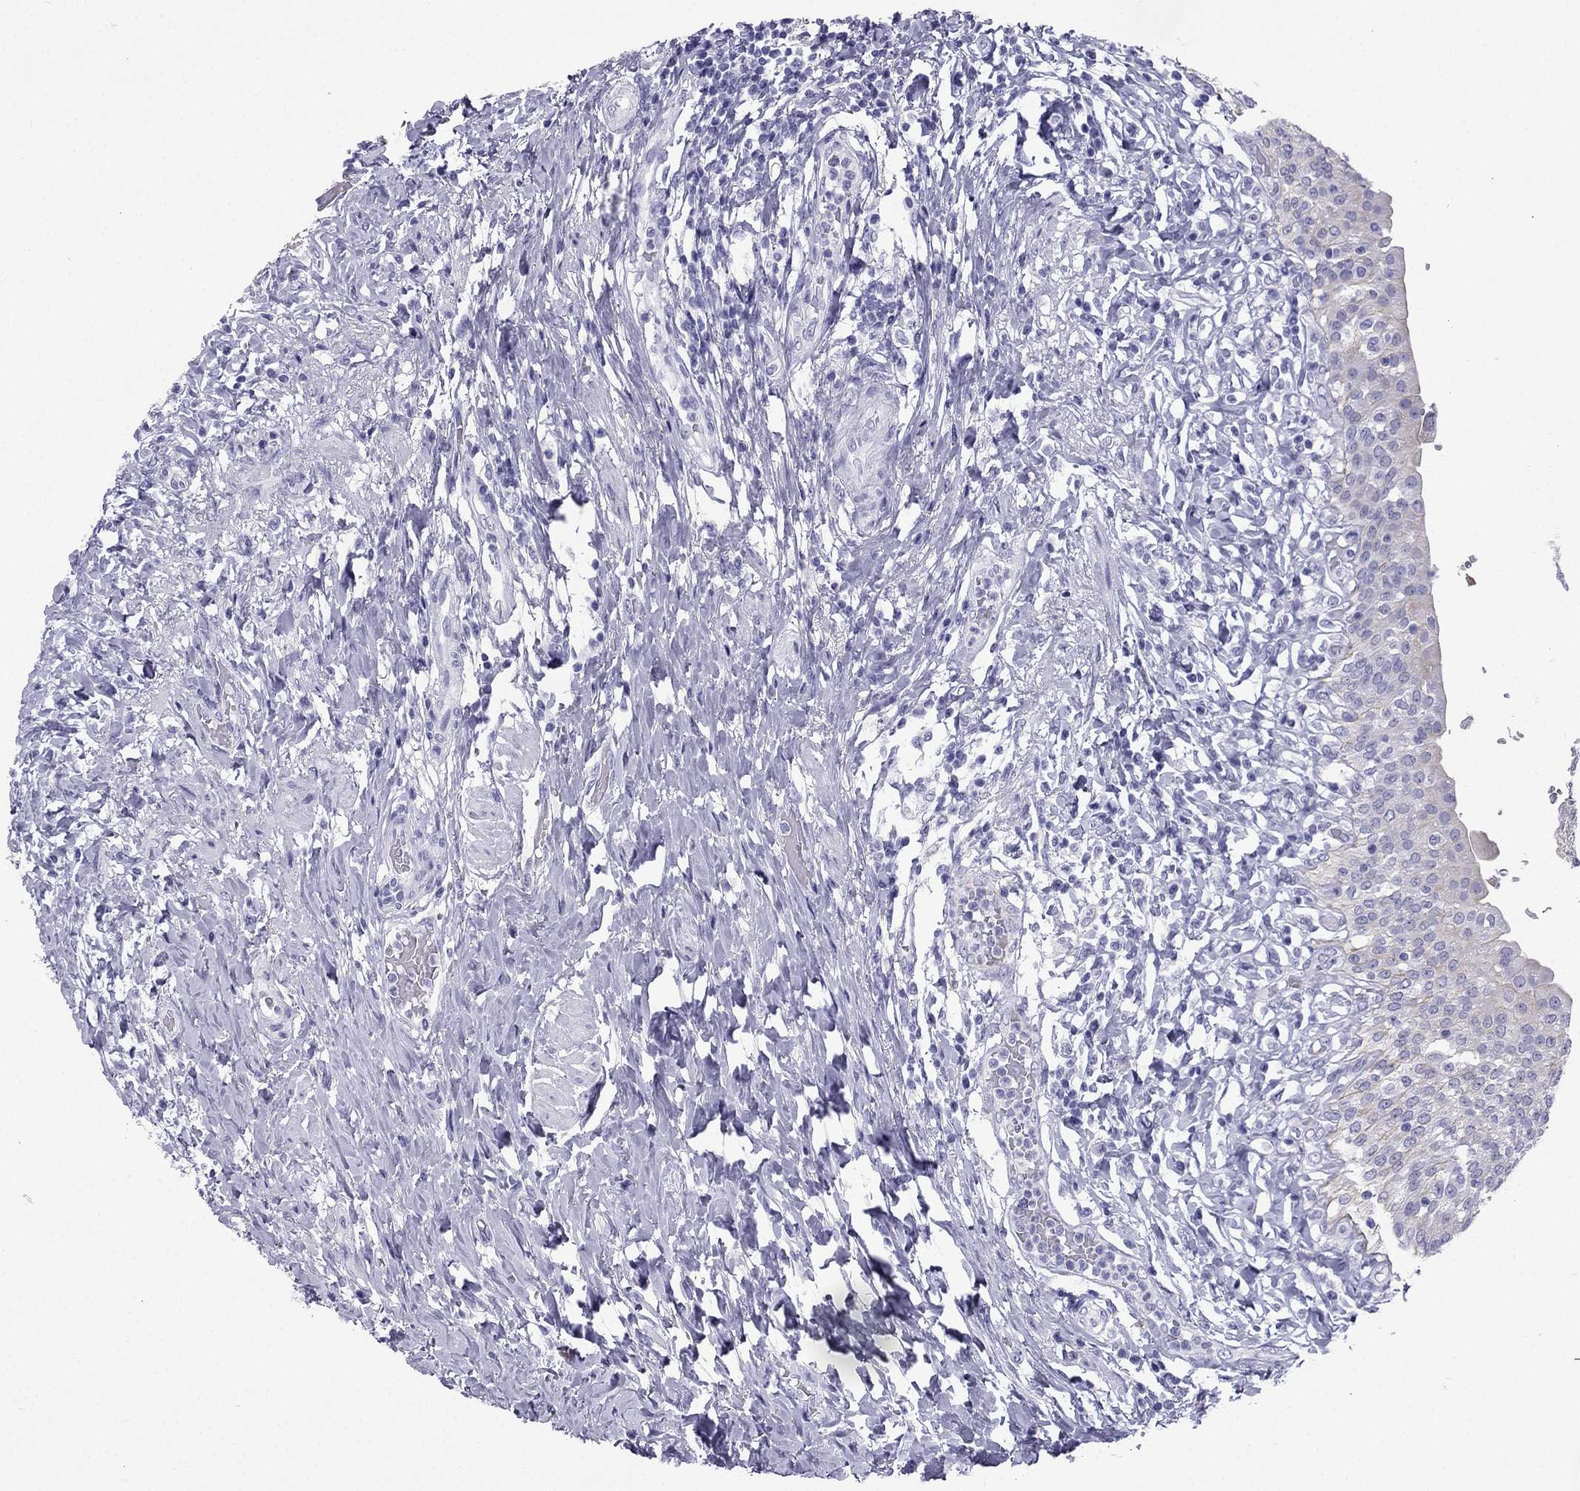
{"staining": {"intensity": "weak", "quantity": "<25%", "location": "cytoplasmic/membranous"}, "tissue": "urinary bladder", "cell_type": "Urothelial cells", "image_type": "normal", "snomed": [{"axis": "morphology", "description": "Normal tissue, NOS"}, {"axis": "morphology", "description": "Inflammation, NOS"}, {"axis": "topography", "description": "Urinary bladder"}], "caption": "The immunohistochemistry (IHC) histopathology image has no significant staining in urothelial cells of urinary bladder.", "gene": "GJA8", "patient": {"sex": "male", "age": 64}}